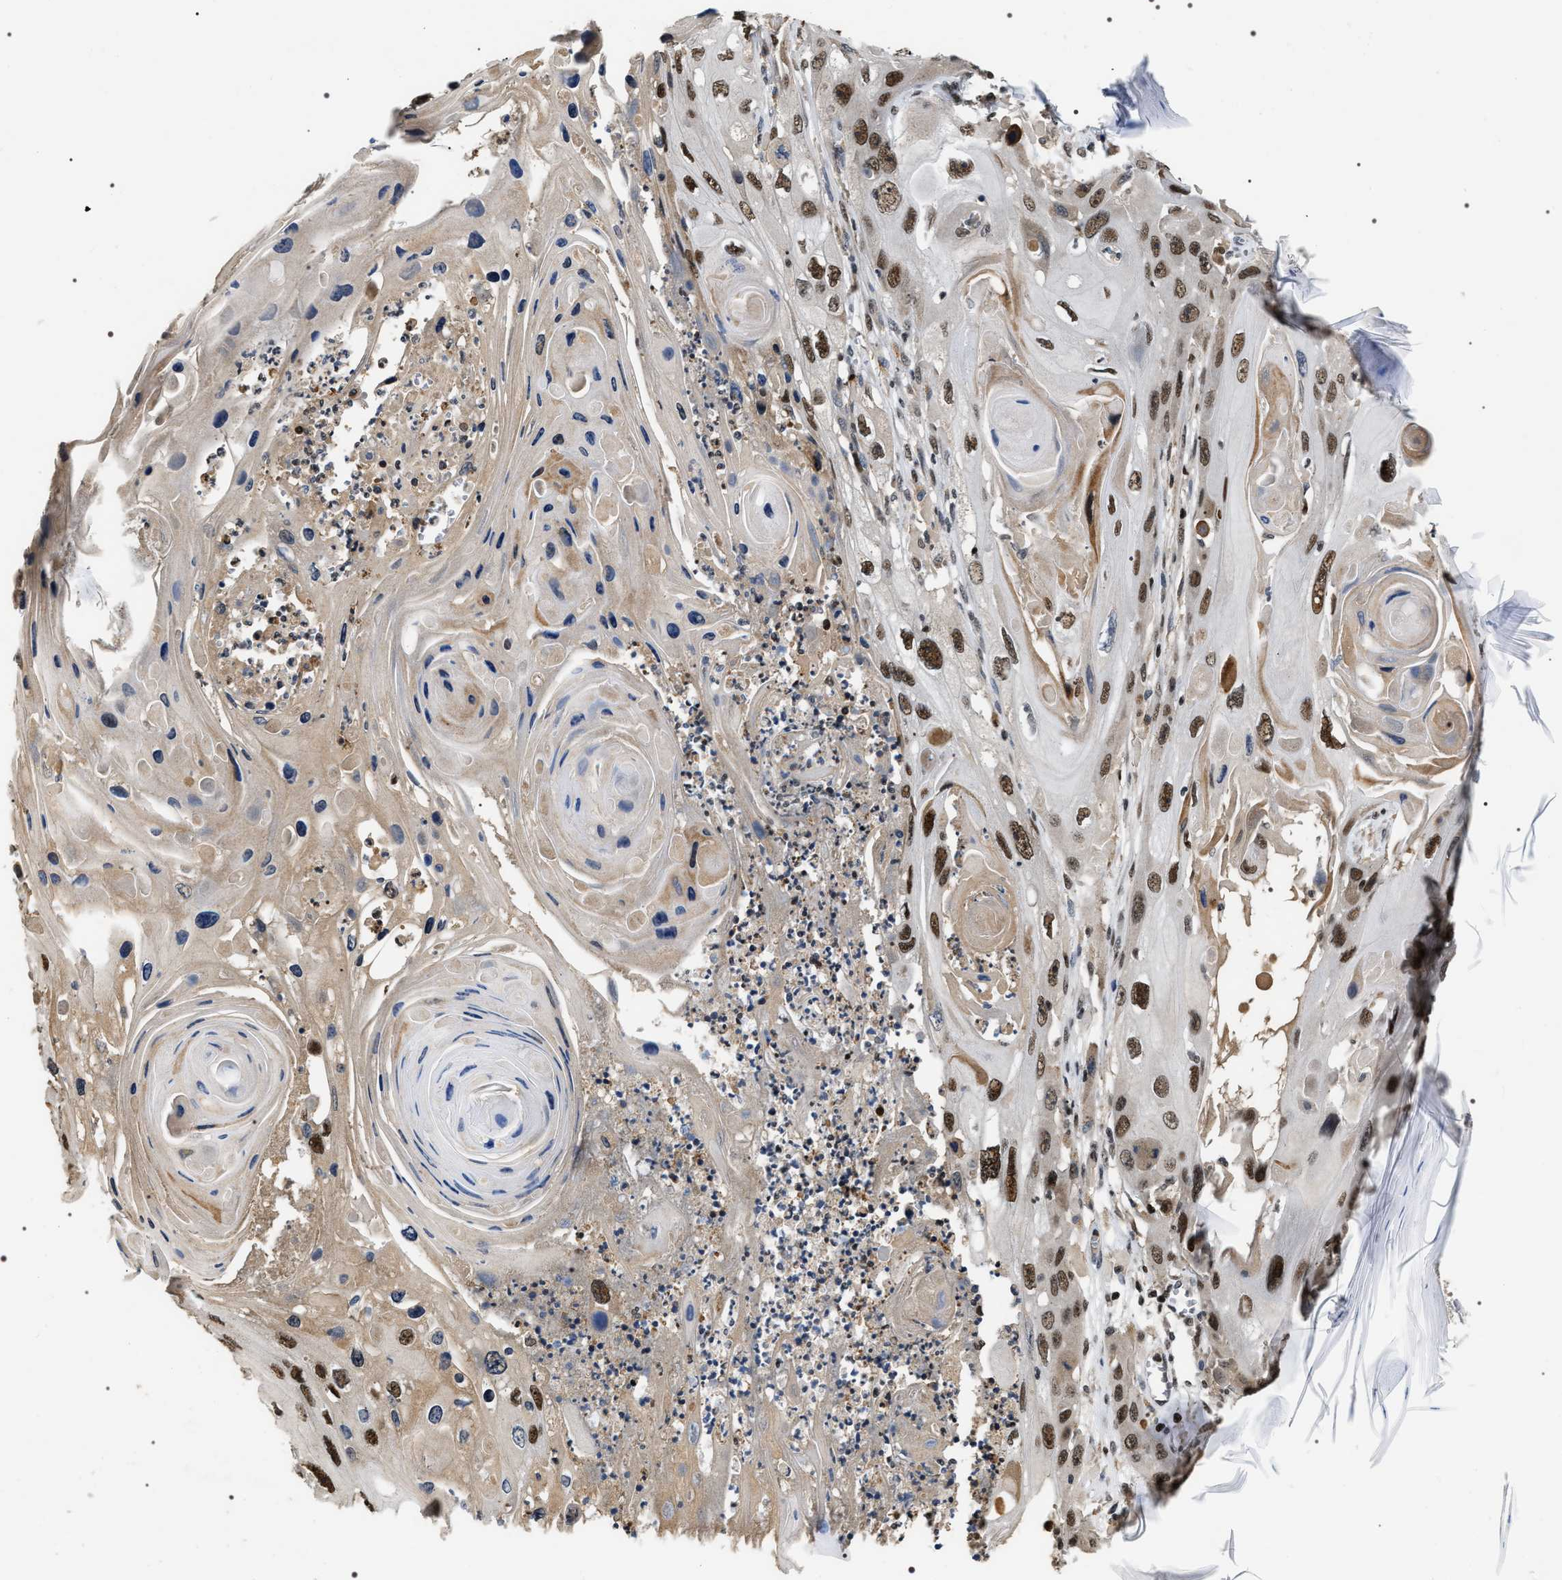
{"staining": {"intensity": "strong", "quantity": "25%-75%", "location": "nuclear"}, "tissue": "skin cancer", "cell_type": "Tumor cells", "image_type": "cancer", "snomed": [{"axis": "morphology", "description": "Squamous cell carcinoma, NOS"}, {"axis": "topography", "description": "Skin"}], "caption": "An immunohistochemistry micrograph of neoplastic tissue is shown. Protein staining in brown labels strong nuclear positivity in squamous cell carcinoma (skin) within tumor cells. (IHC, brightfield microscopy, high magnification).", "gene": "C7orf25", "patient": {"sex": "male", "age": 55}}